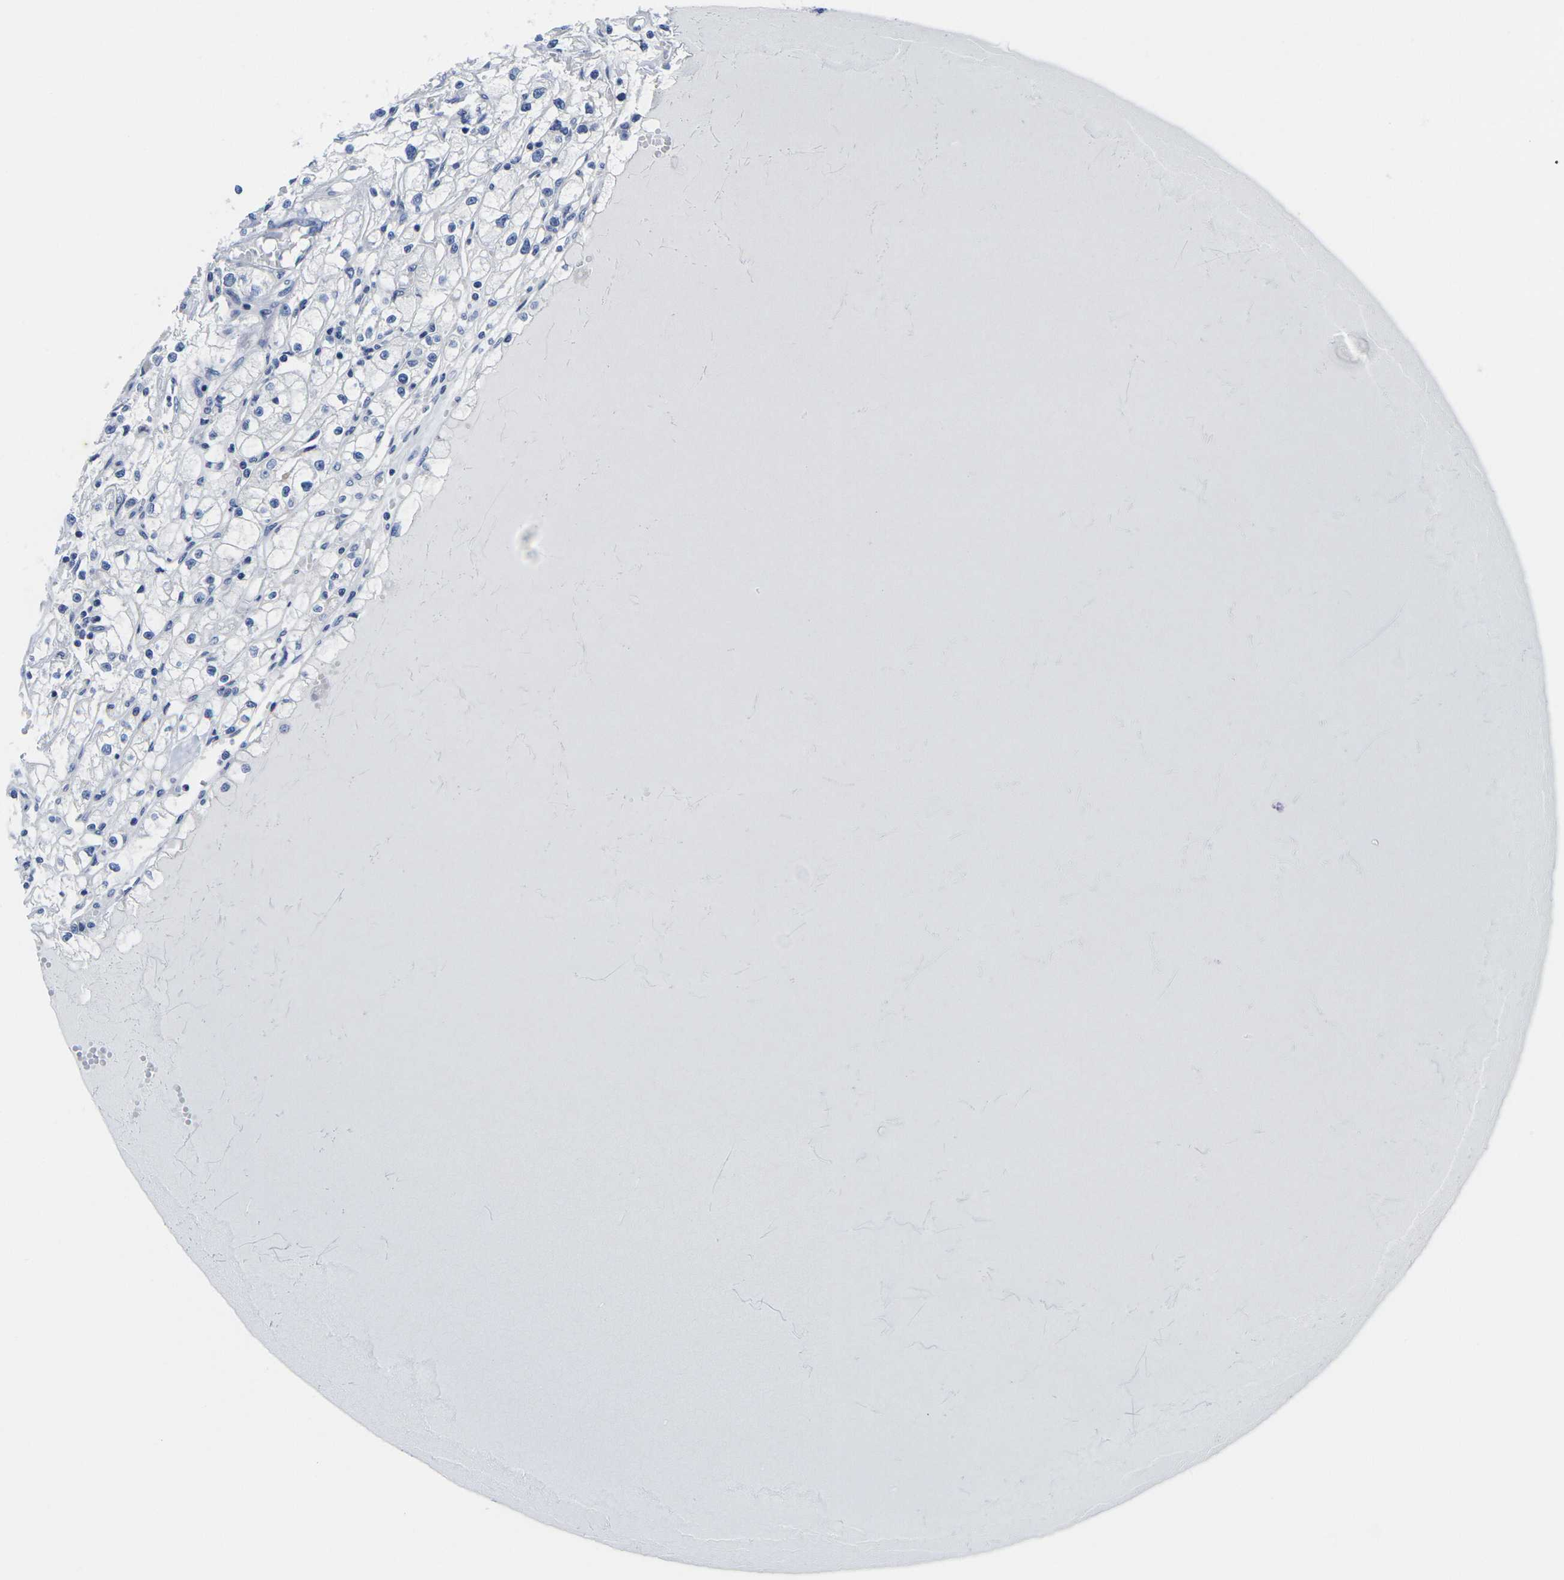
{"staining": {"intensity": "negative", "quantity": "none", "location": "none"}, "tissue": "renal cancer", "cell_type": "Tumor cells", "image_type": "cancer", "snomed": [{"axis": "morphology", "description": "Adenocarcinoma, NOS"}, {"axis": "topography", "description": "Kidney"}], "caption": "A histopathology image of human renal cancer (adenocarcinoma) is negative for staining in tumor cells.", "gene": "CRK", "patient": {"sex": "male", "age": 56}}